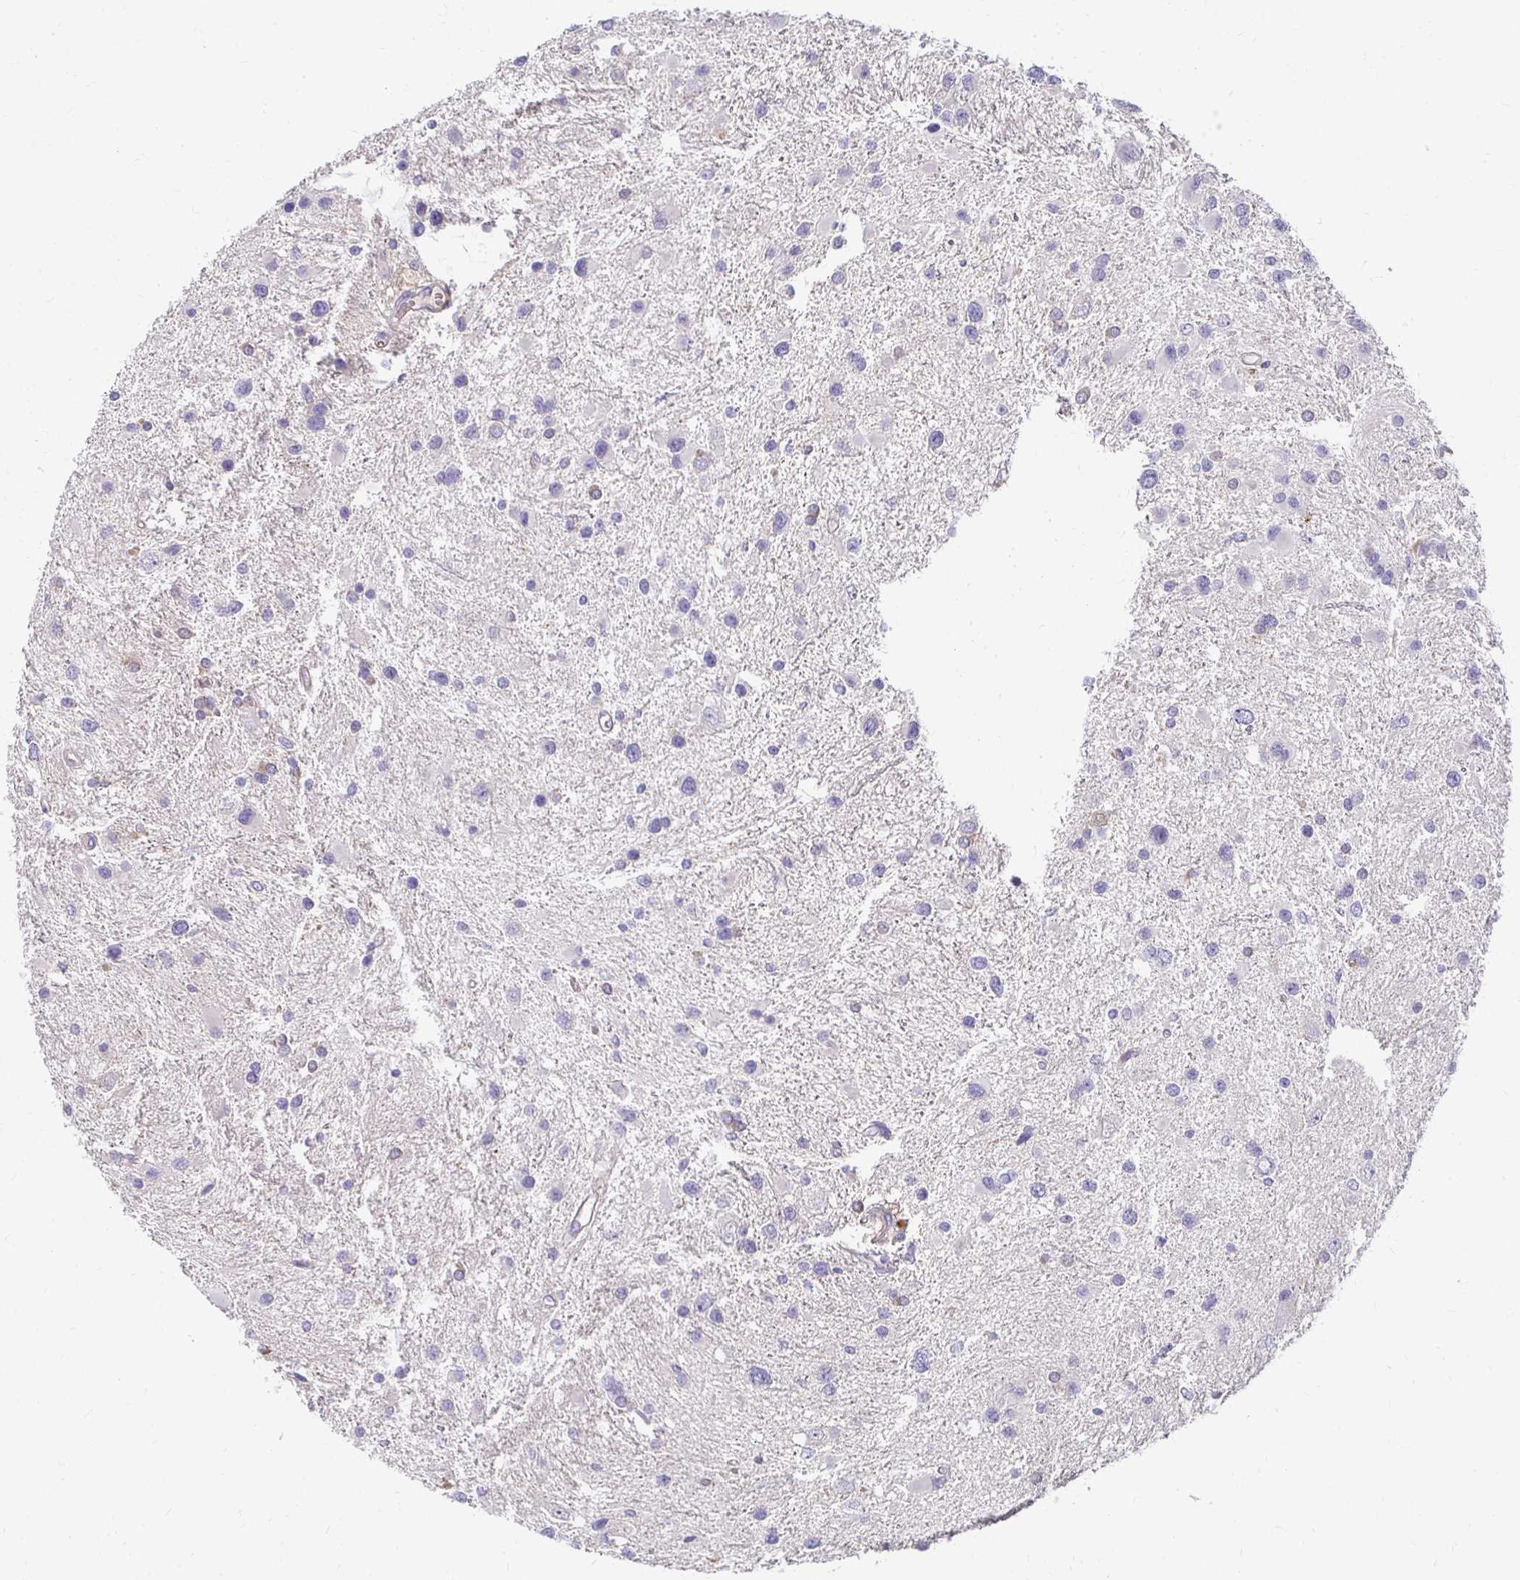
{"staining": {"intensity": "negative", "quantity": "none", "location": "none"}, "tissue": "glioma", "cell_type": "Tumor cells", "image_type": "cancer", "snomed": [{"axis": "morphology", "description": "Glioma, malignant, Low grade"}, {"axis": "topography", "description": "Brain"}], "caption": "IHC photomicrograph of glioma stained for a protein (brown), which displays no positivity in tumor cells. The staining was performed using DAB to visualize the protein expression in brown, while the nuclei were stained in blue with hematoxylin (Magnification: 20x).", "gene": "AKAP6", "patient": {"sex": "female", "age": 32}}